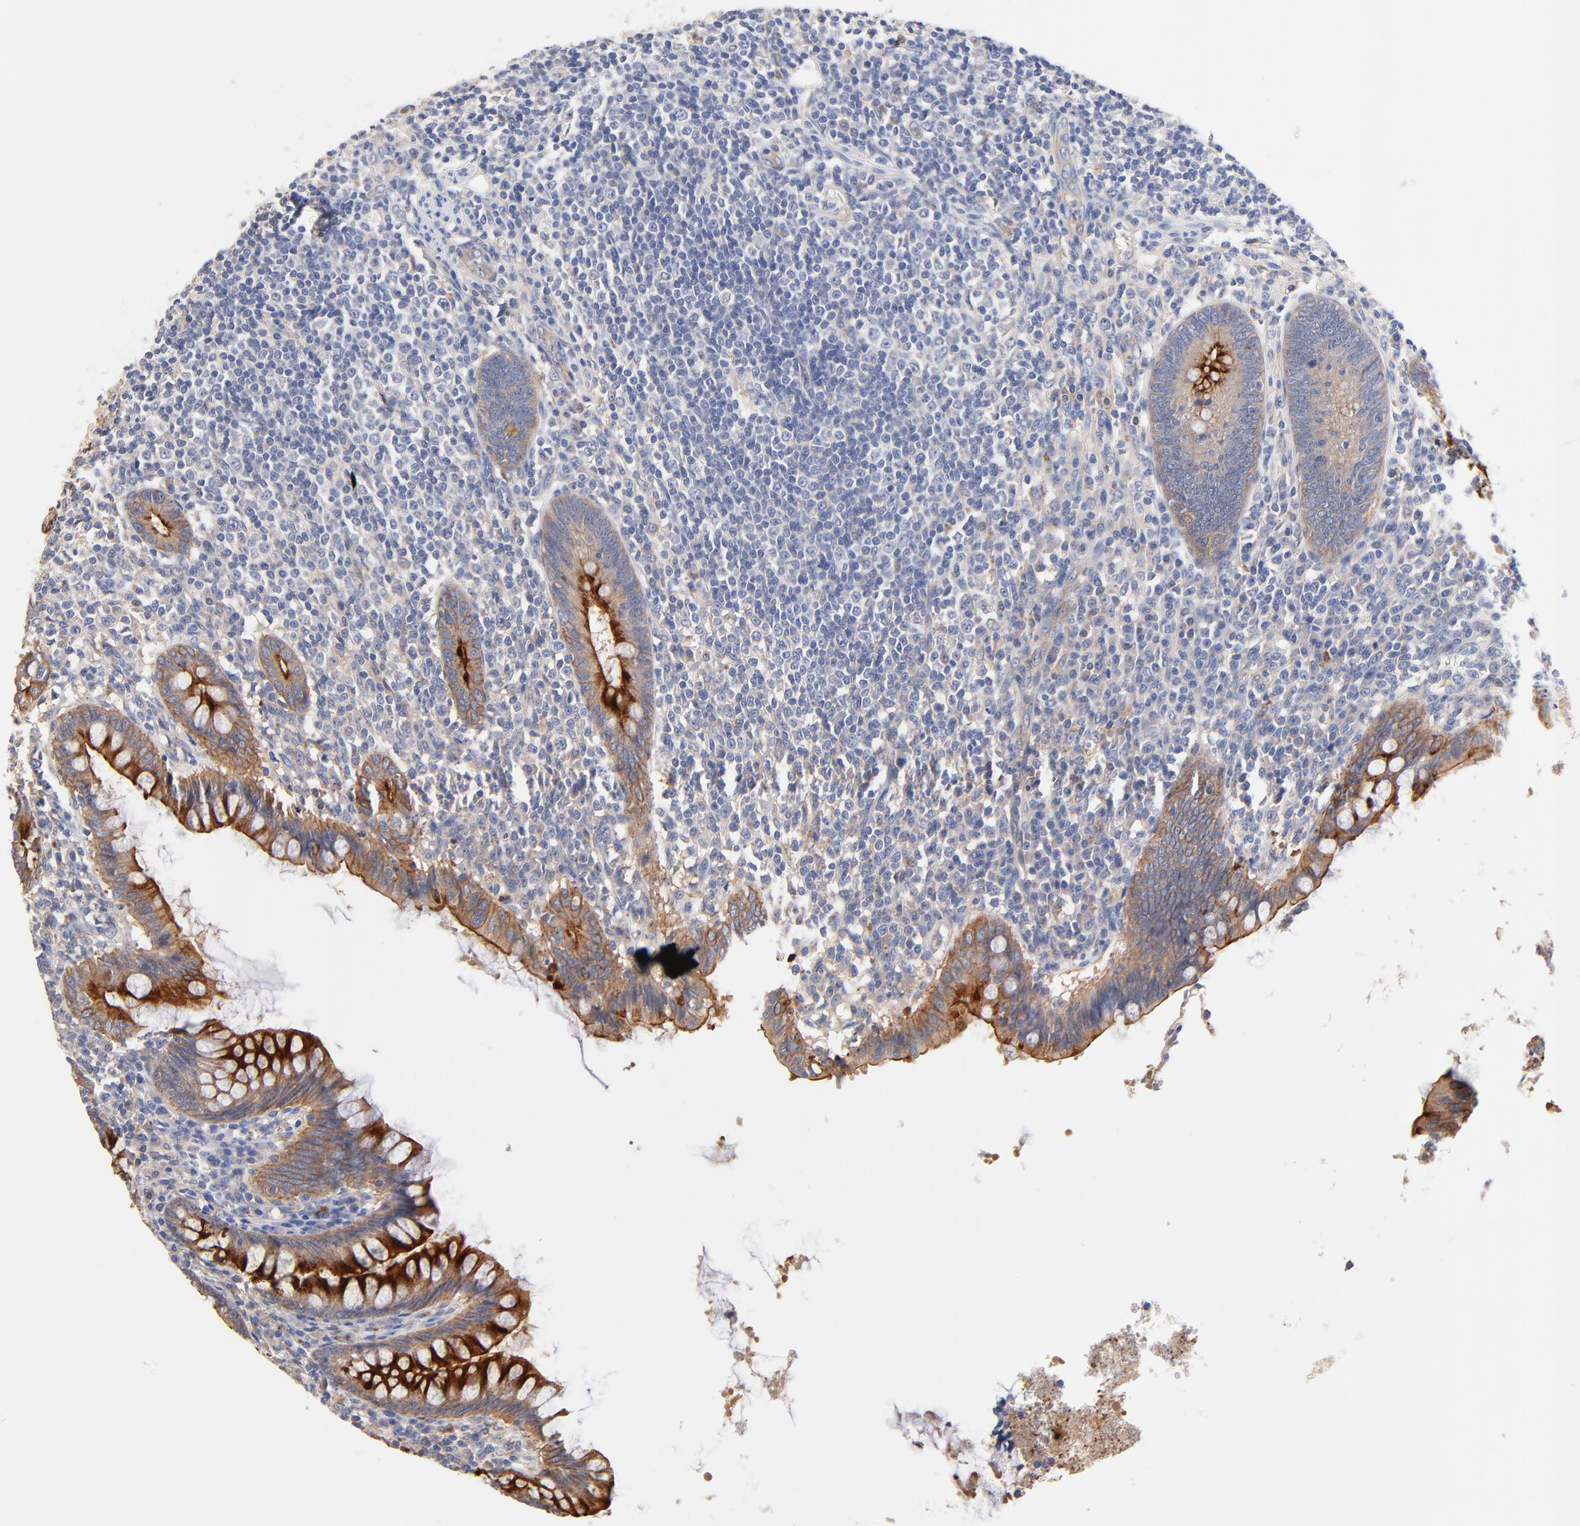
{"staining": {"intensity": "strong", "quantity": ">75%", "location": "cytoplasmic/membranous"}, "tissue": "appendix", "cell_type": "Glandular cells", "image_type": "normal", "snomed": [{"axis": "morphology", "description": "Normal tissue, NOS"}, {"axis": "topography", "description": "Appendix"}], "caption": "Immunohistochemistry (IHC) staining of normal appendix, which demonstrates high levels of strong cytoplasmic/membranous staining in about >75% of glandular cells indicating strong cytoplasmic/membranous protein positivity. The staining was performed using DAB (brown) for protein detection and nuclei were counterstained in hematoxylin (blue).", "gene": "FBXL2", "patient": {"sex": "female", "age": 66}}